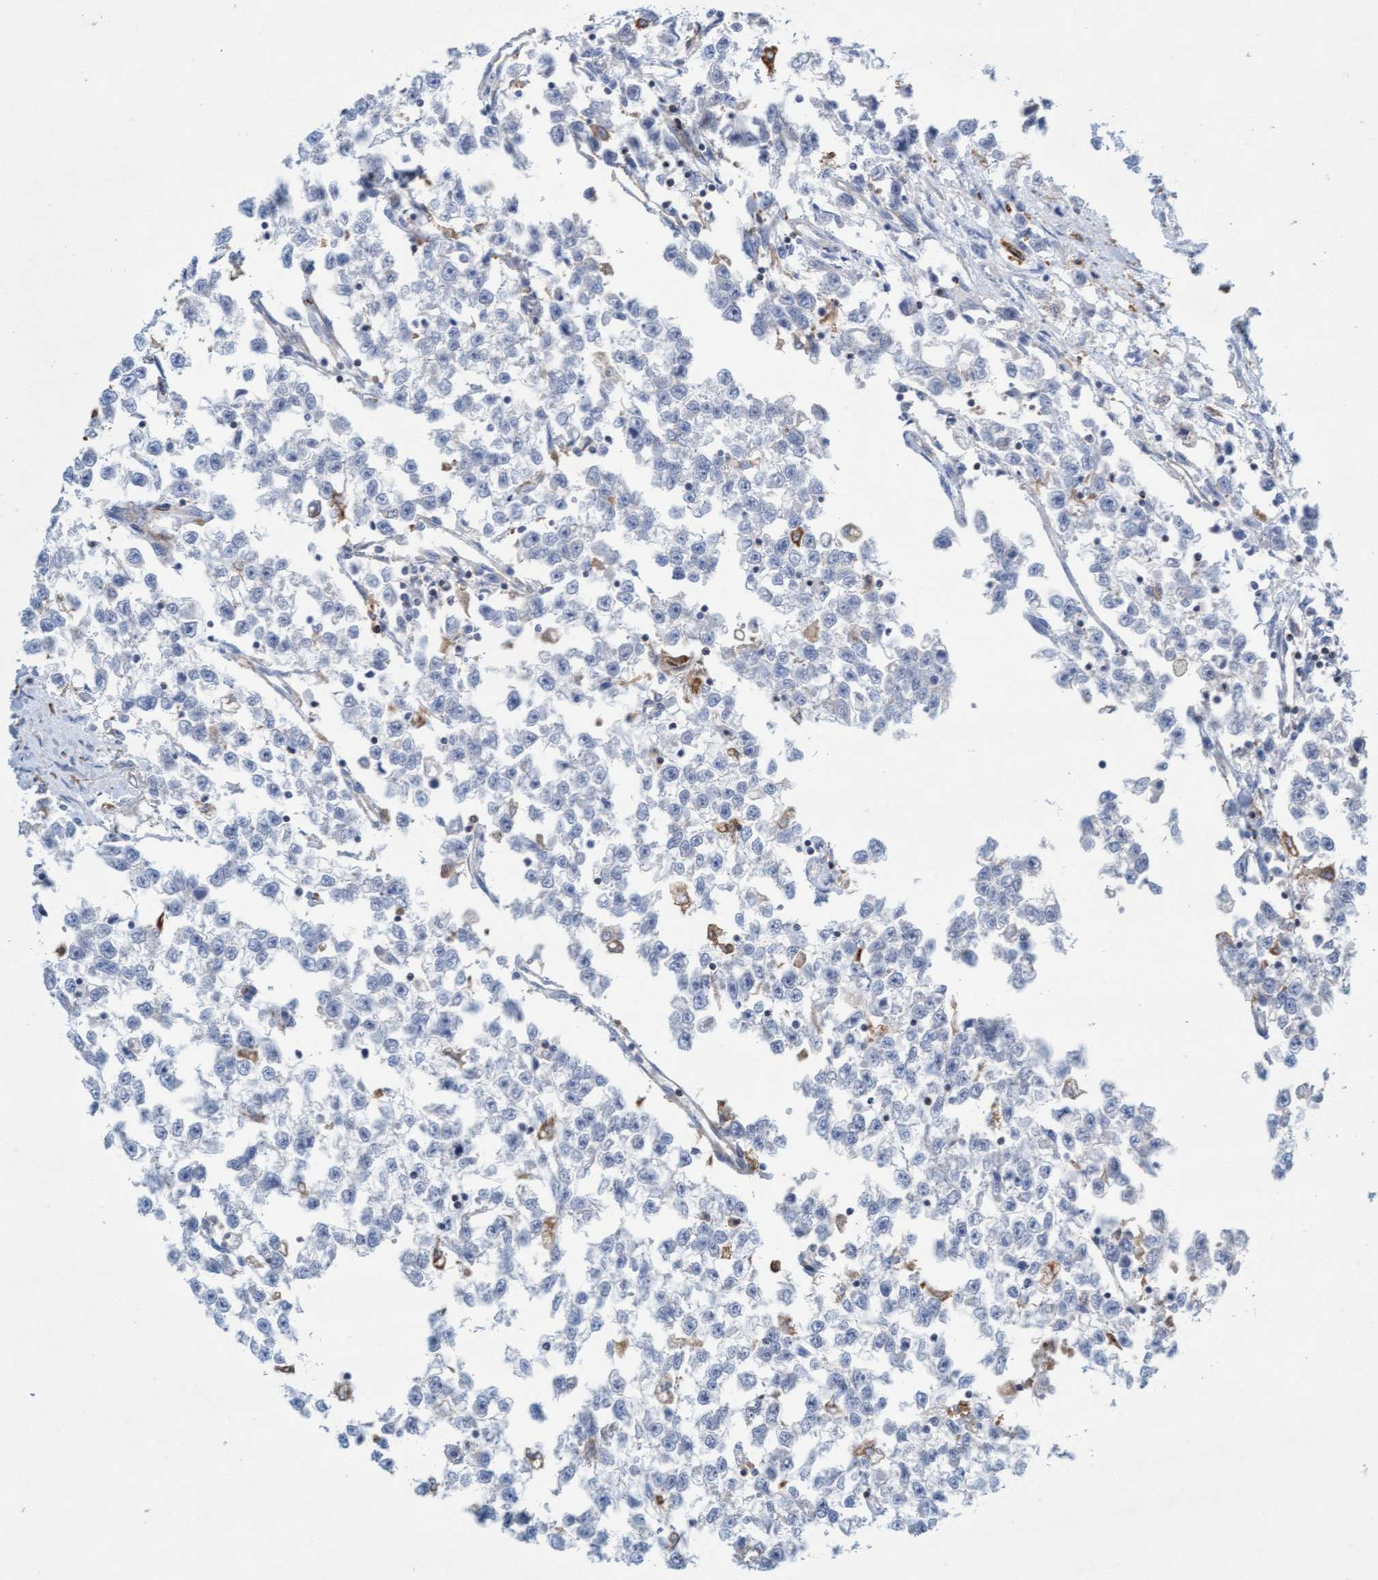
{"staining": {"intensity": "negative", "quantity": "none", "location": "none"}, "tissue": "testis cancer", "cell_type": "Tumor cells", "image_type": "cancer", "snomed": [{"axis": "morphology", "description": "Seminoma, NOS"}, {"axis": "morphology", "description": "Carcinoma, Embryonal, NOS"}, {"axis": "topography", "description": "Testis"}], "caption": "Immunohistochemistry (IHC) of human testis seminoma reveals no positivity in tumor cells.", "gene": "SIGIRR", "patient": {"sex": "male", "age": 51}}